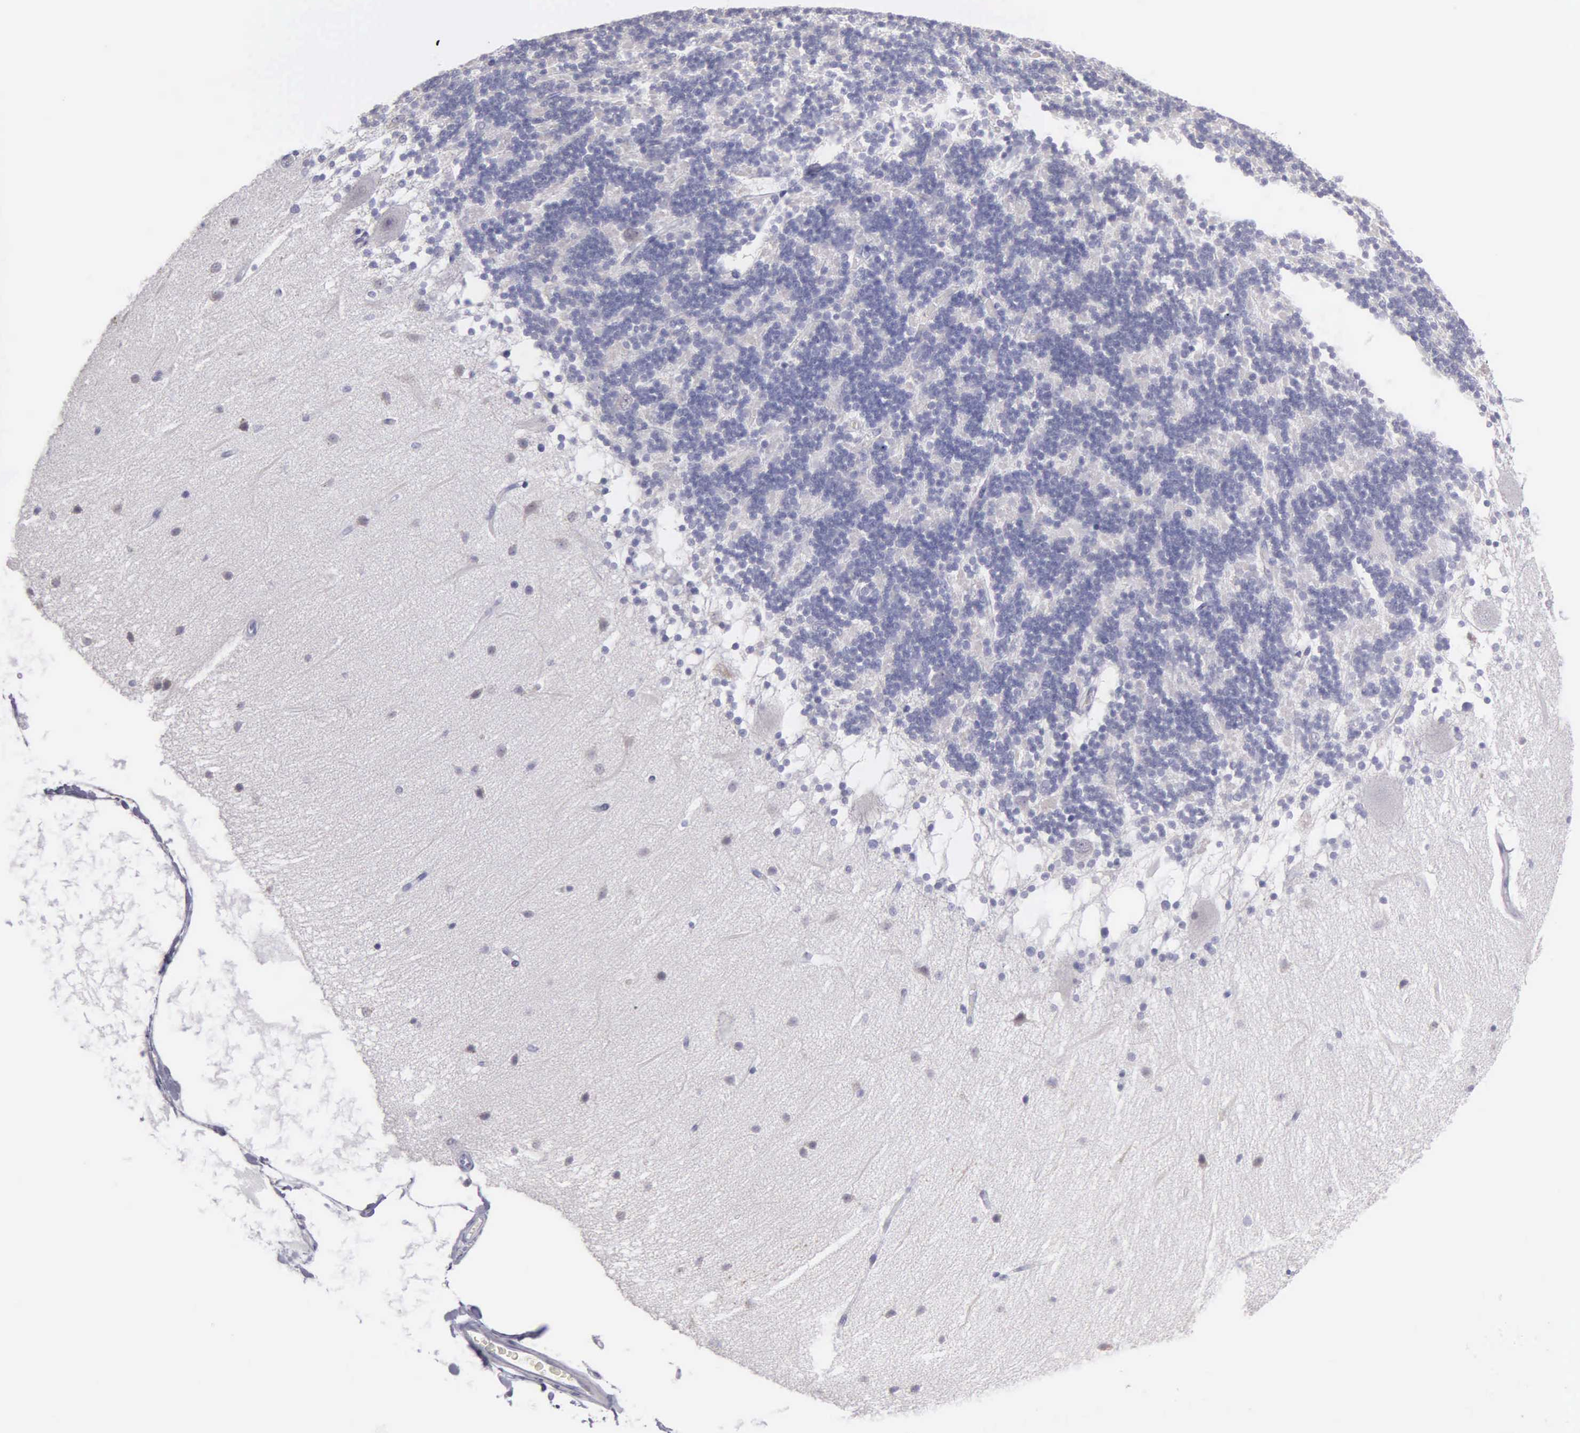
{"staining": {"intensity": "negative", "quantity": "none", "location": "none"}, "tissue": "cerebellum", "cell_type": "Cells in granular layer", "image_type": "normal", "snomed": [{"axis": "morphology", "description": "Normal tissue, NOS"}, {"axis": "topography", "description": "Cerebellum"}], "caption": "A histopathology image of cerebellum stained for a protein displays no brown staining in cells in granular layer.", "gene": "FBLN5", "patient": {"sex": "female", "age": 54}}